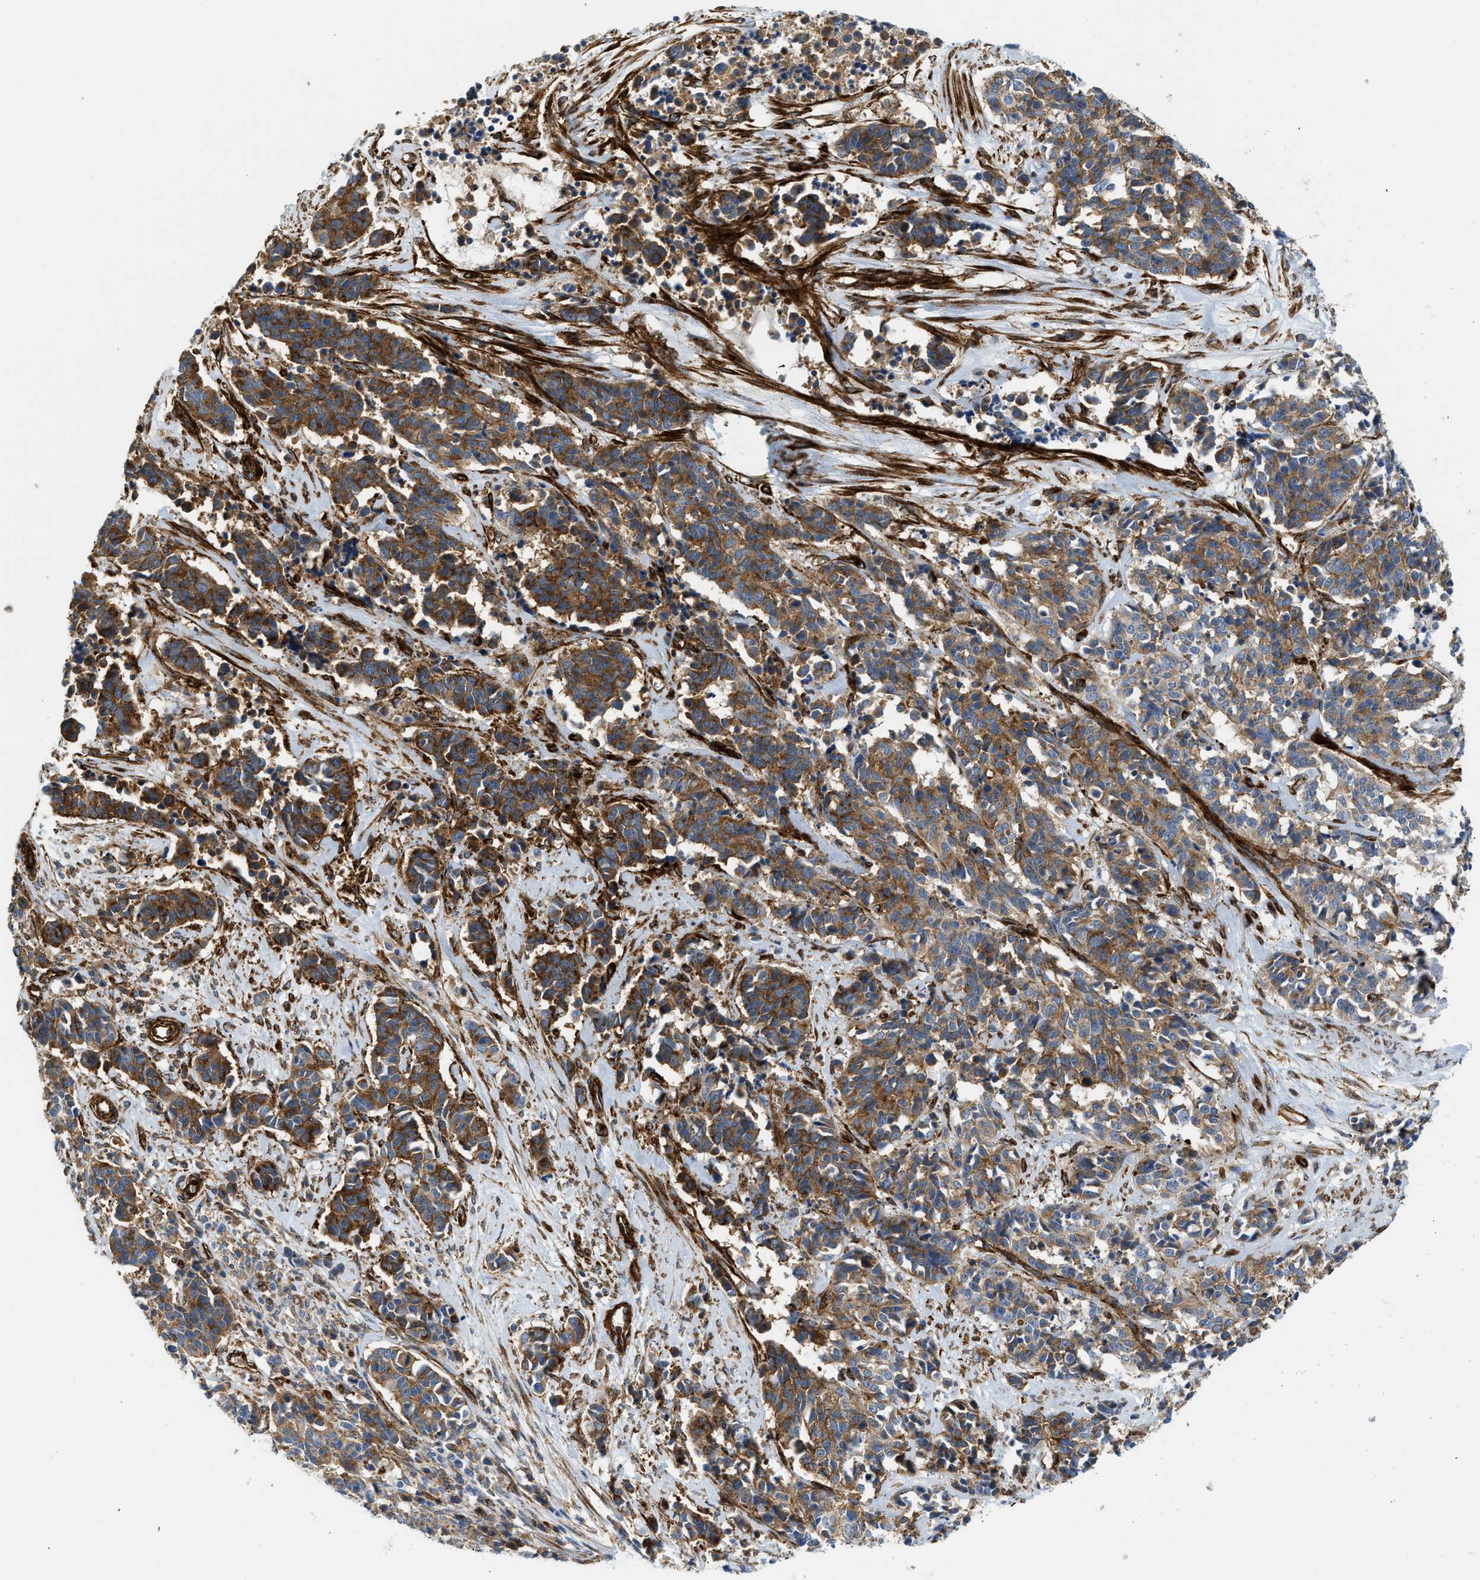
{"staining": {"intensity": "strong", "quantity": ">75%", "location": "cytoplasmic/membranous"}, "tissue": "cervical cancer", "cell_type": "Tumor cells", "image_type": "cancer", "snomed": [{"axis": "morphology", "description": "Squamous cell carcinoma, NOS"}, {"axis": "topography", "description": "Cervix"}], "caption": "This micrograph exhibits immunohistochemistry (IHC) staining of human cervical squamous cell carcinoma, with high strong cytoplasmic/membranous expression in about >75% of tumor cells.", "gene": "HIP1", "patient": {"sex": "female", "age": 35}}